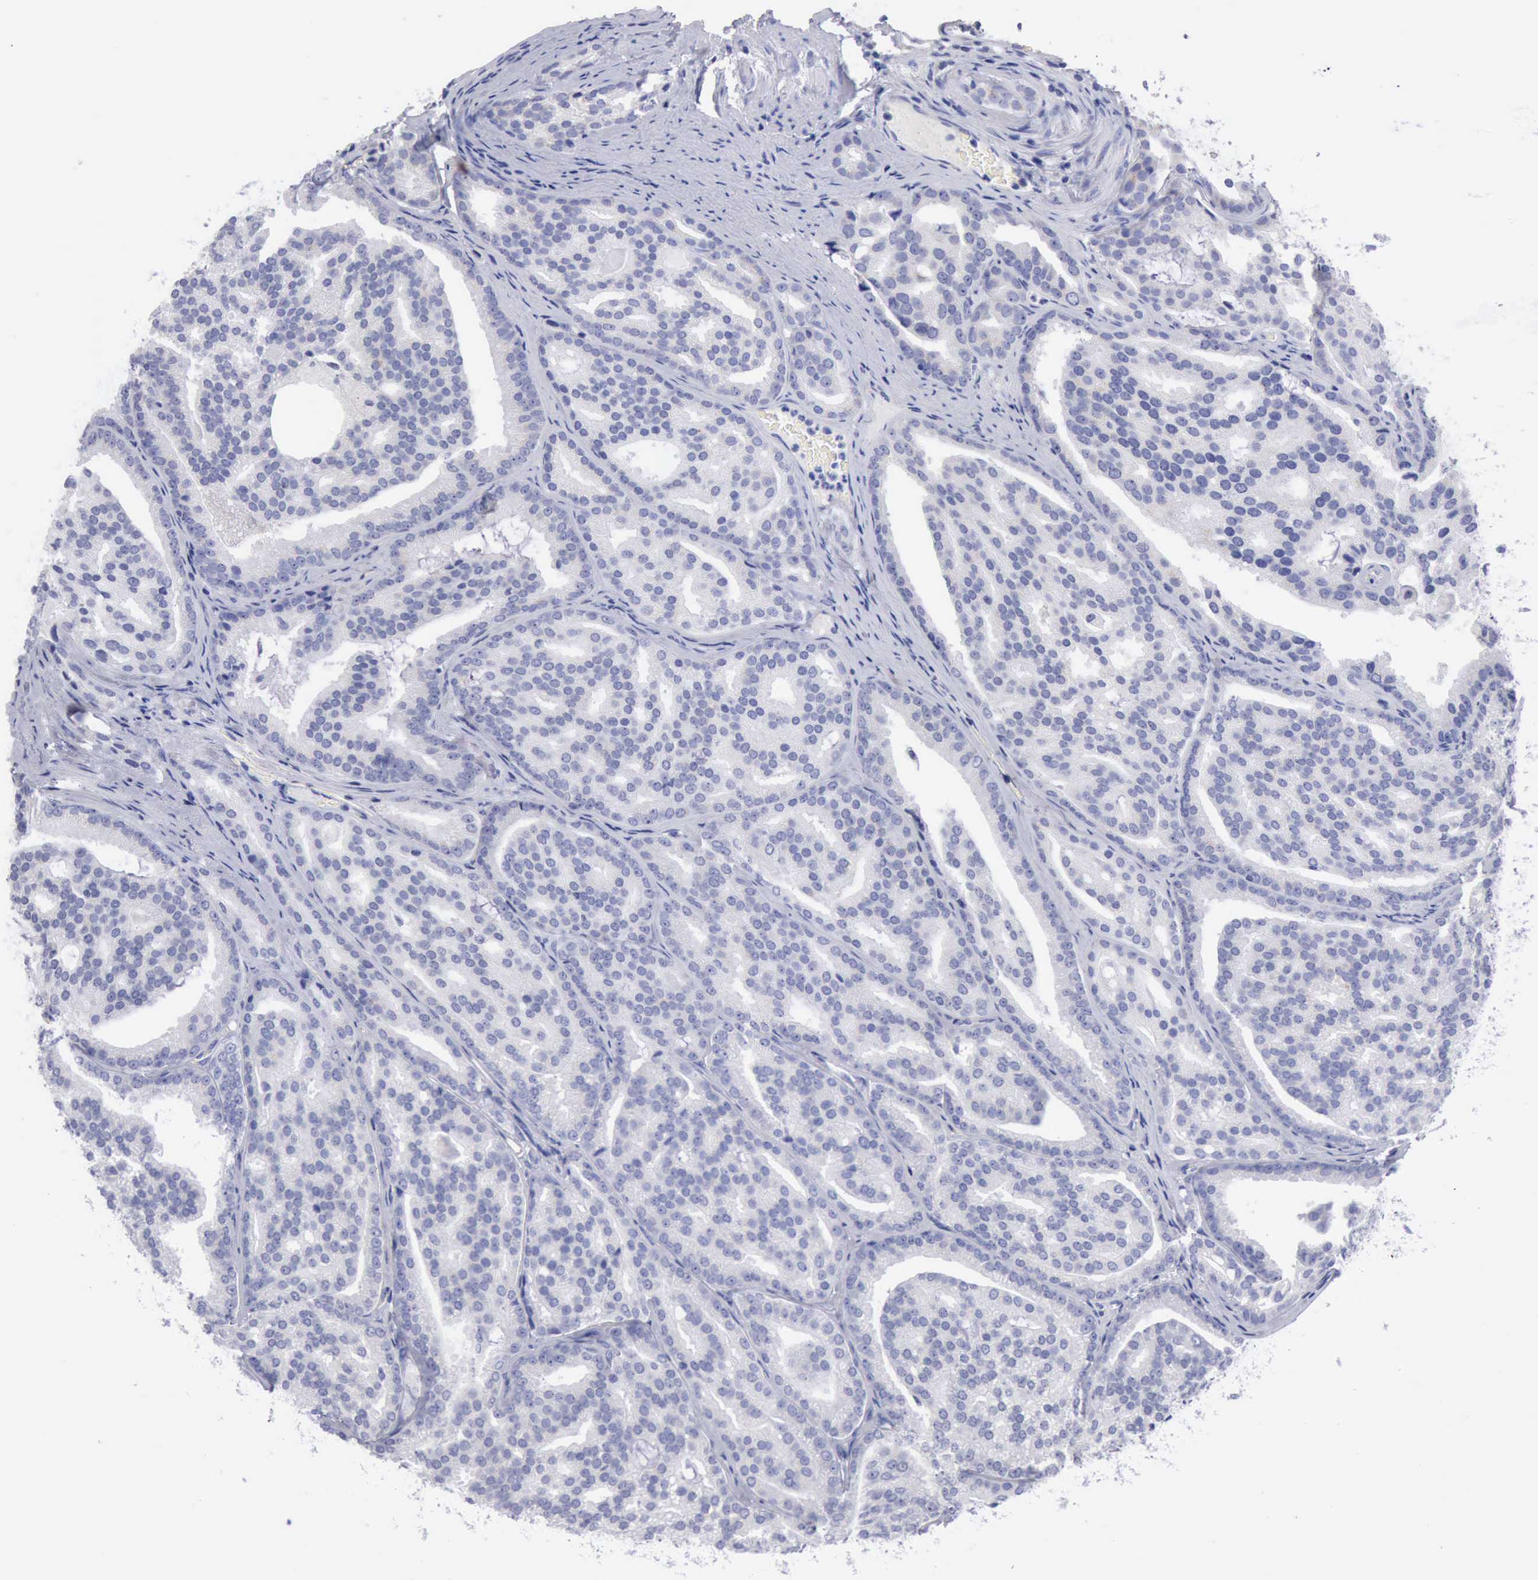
{"staining": {"intensity": "negative", "quantity": "none", "location": "none"}, "tissue": "prostate cancer", "cell_type": "Tumor cells", "image_type": "cancer", "snomed": [{"axis": "morphology", "description": "Adenocarcinoma, High grade"}, {"axis": "topography", "description": "Prostate"}], "caption": "Prostate cancer (adenocarcinoma (high-grade)) was stained to show a protein in brown. There is no significant positivity in tumor cells.", "gene": "ANGEL1", "patient": {"sex": "male", "age": 64}}